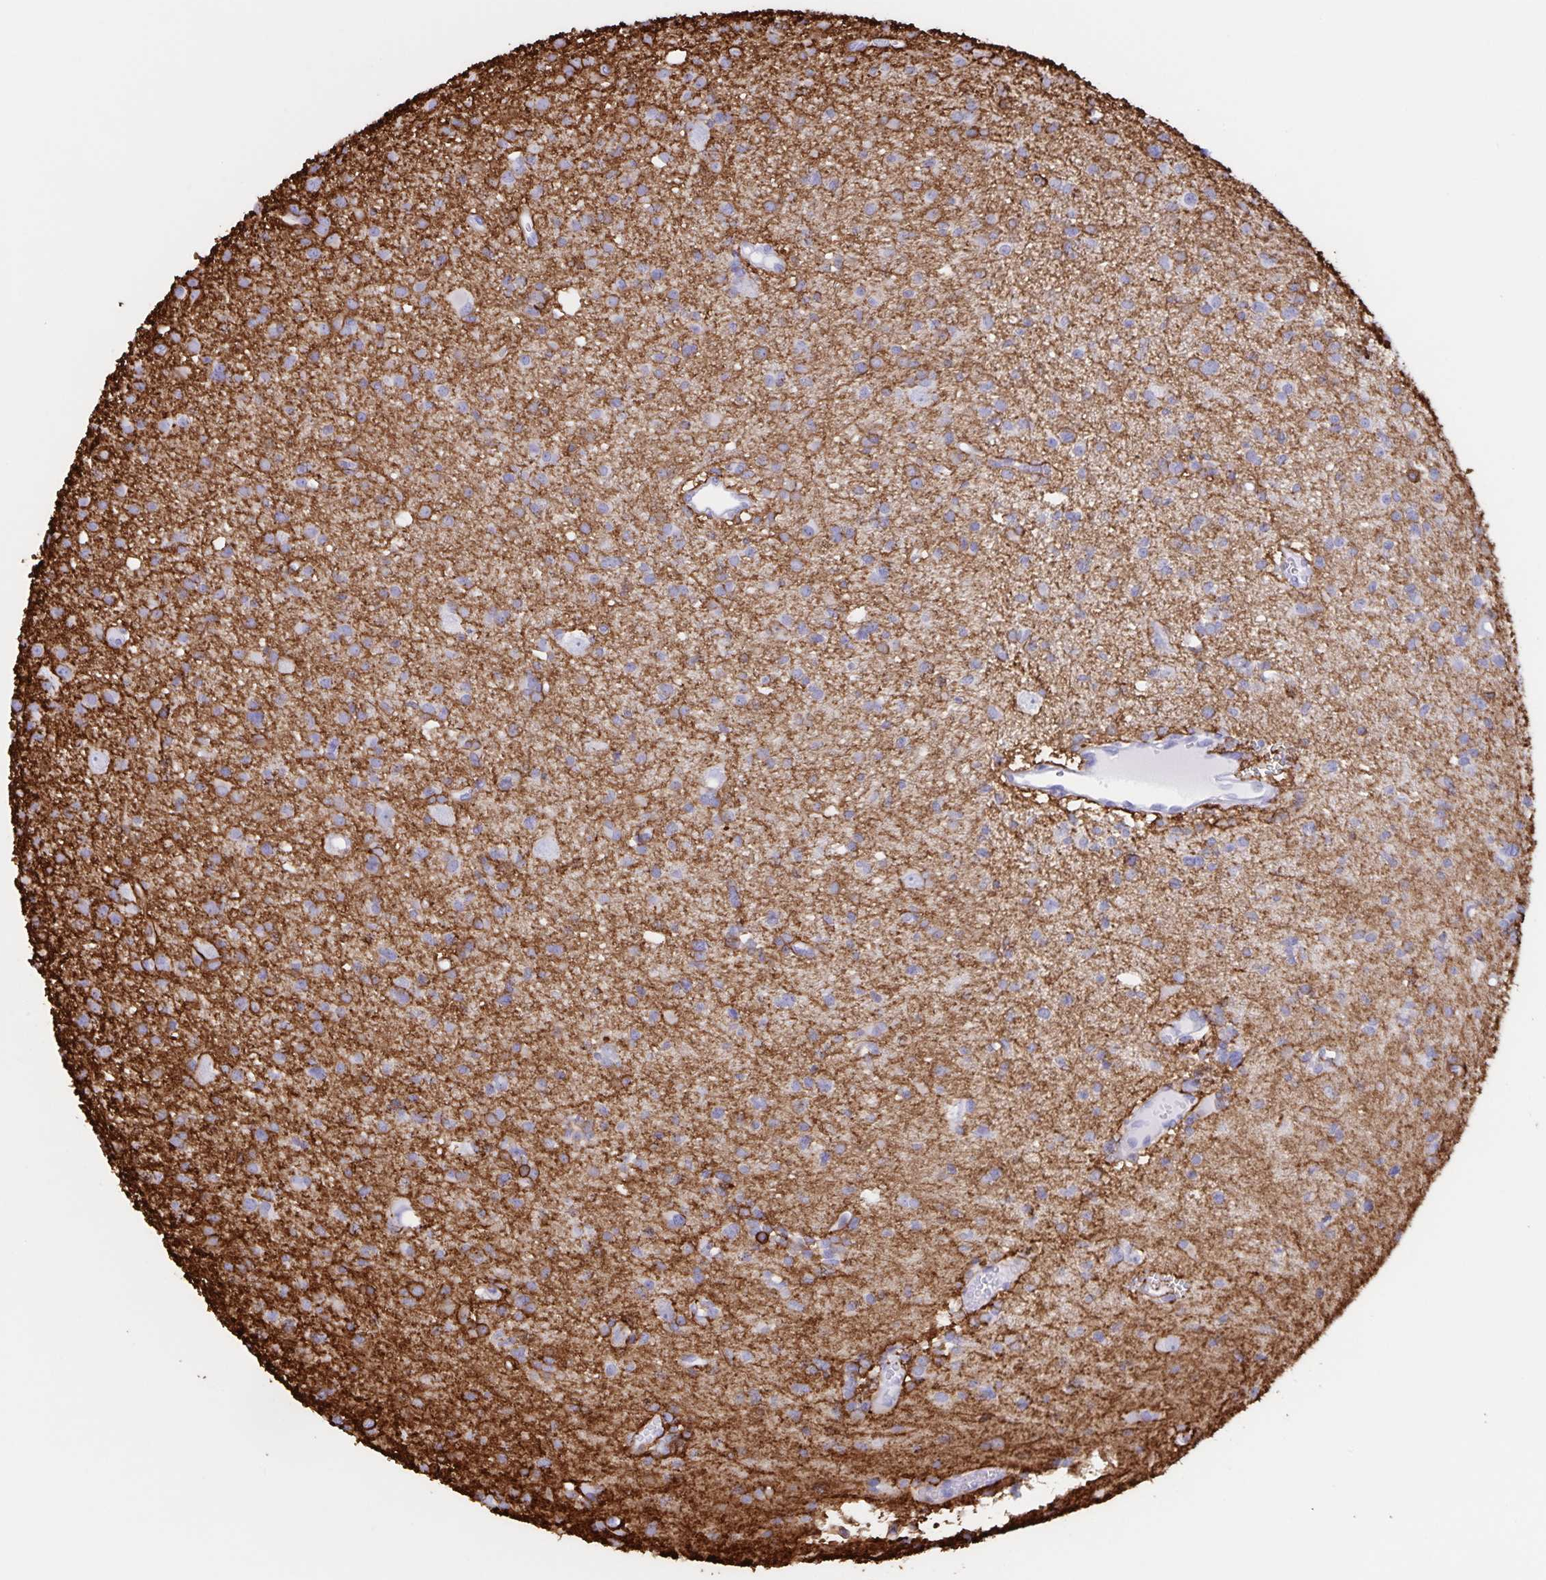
{"staining": {"intensity": "weak", "quantity": "<25%", "location": "cytoplasmic/membranous"}, "tissue": "glioma", "cell_type": "Tumor cells", "image_type": "cancer", "snomed": [{"axis": "morphology", "description": "Glioma, malignant, High grade"}, {"axis": "topography", "description": "Brain"}], "caption": "This is a micrograph of IHC staining of glioma, which shows no staining in tumor cells.", "gene": "AQP4", "patient": {"sex": "male", "age": 23}}